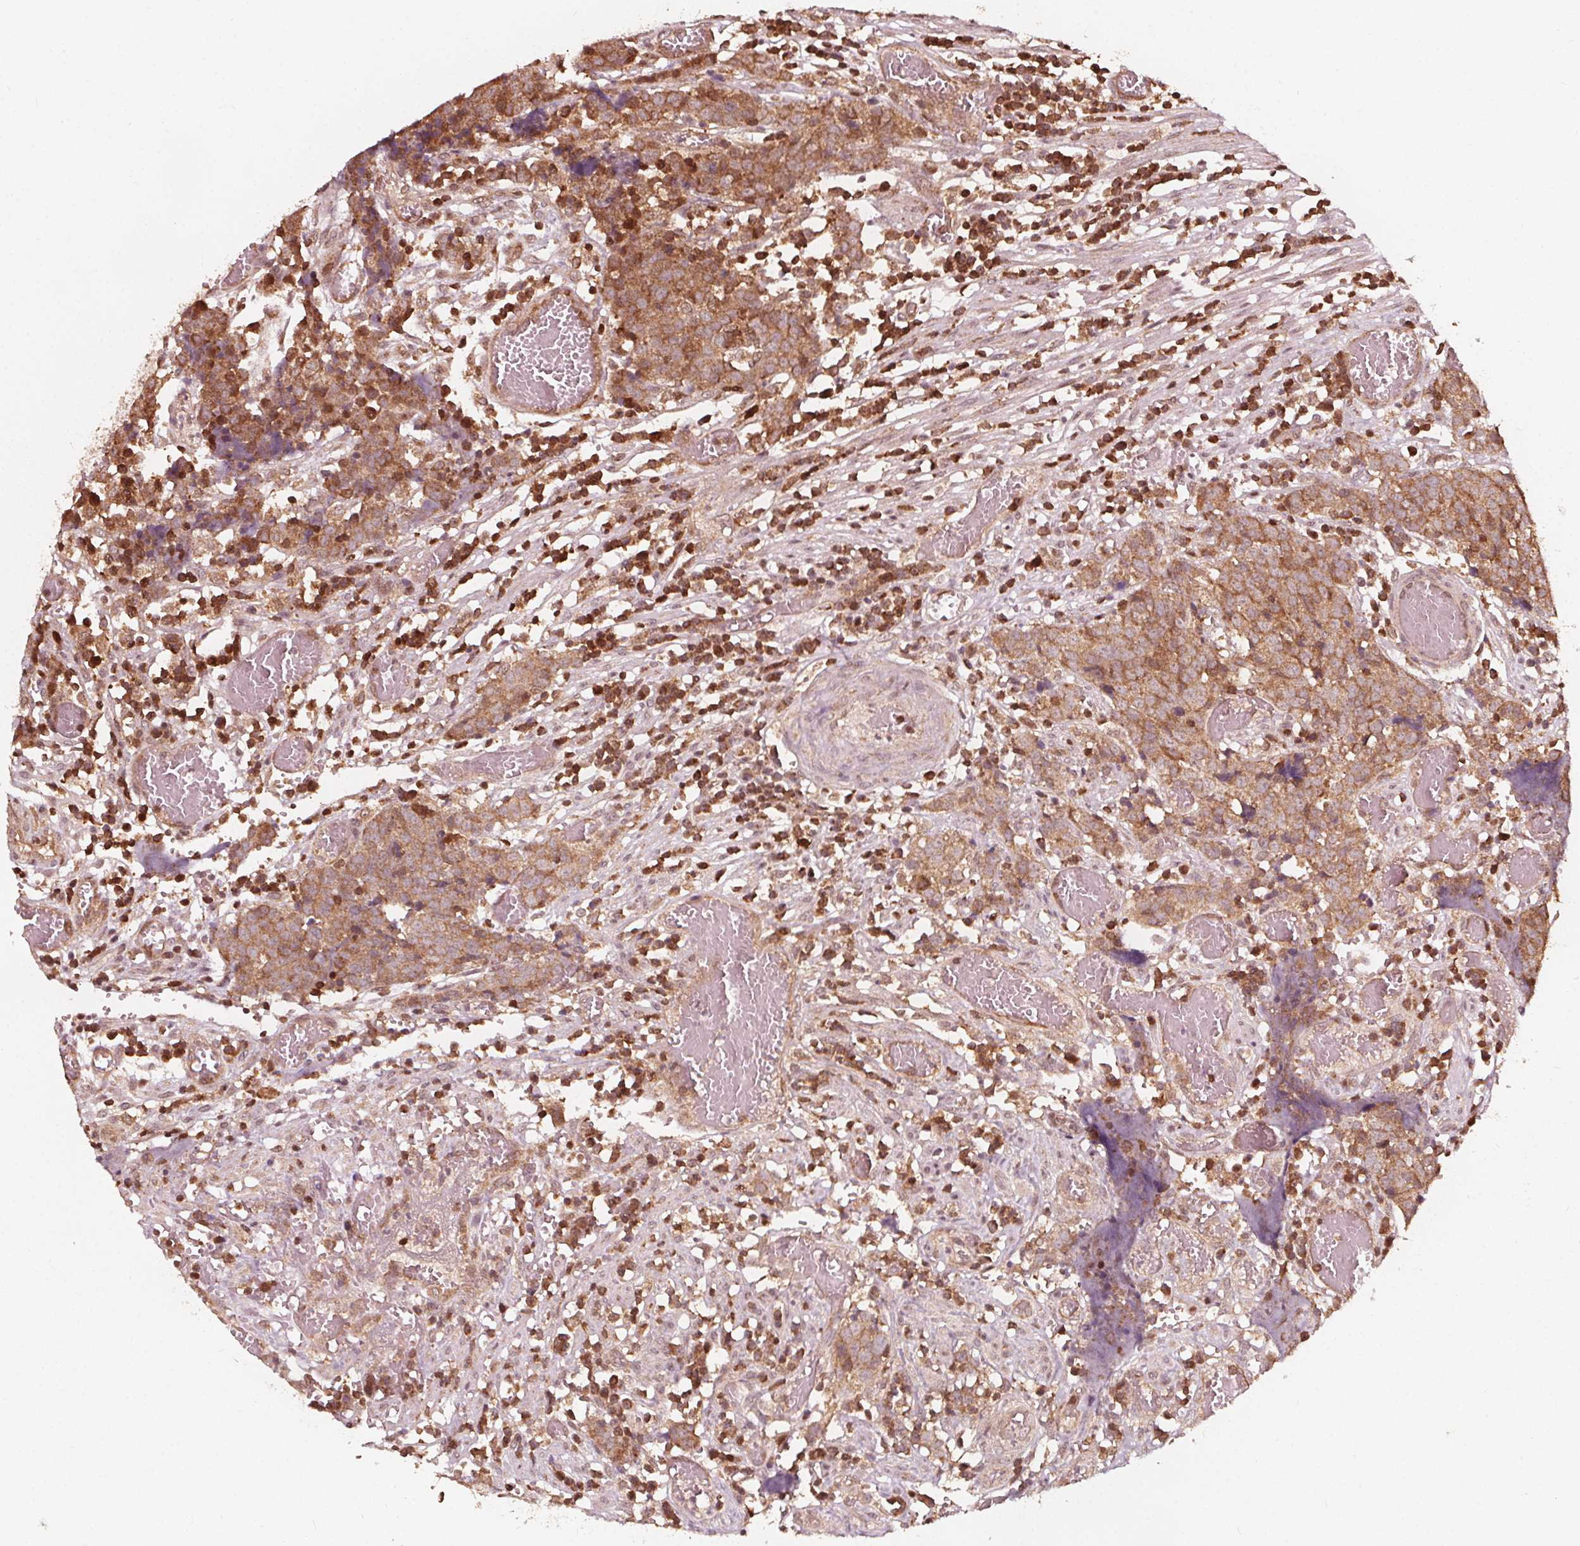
{"staining": {"intensity": "moderate", "quantity": ">75%", "location": "cytoplasmic/membranous"}, "tissue": "prostate cancer", "cell_type": "Tumor cells", "image_type": "cancer", "snomed": [{"axis": "morphology", "description": "Adenocarcinoma, High grade"}, {"axis": "topography", "description": "Prostate and seminal vesicle, NOS"}], "caption": "The immunohistochemical stain shows moderate cytoplasmic/membranous positivity in tumor cells of prostate cancer tissue.", "gene": "AIP", "patient": {"sex": "male", "age": 60}}